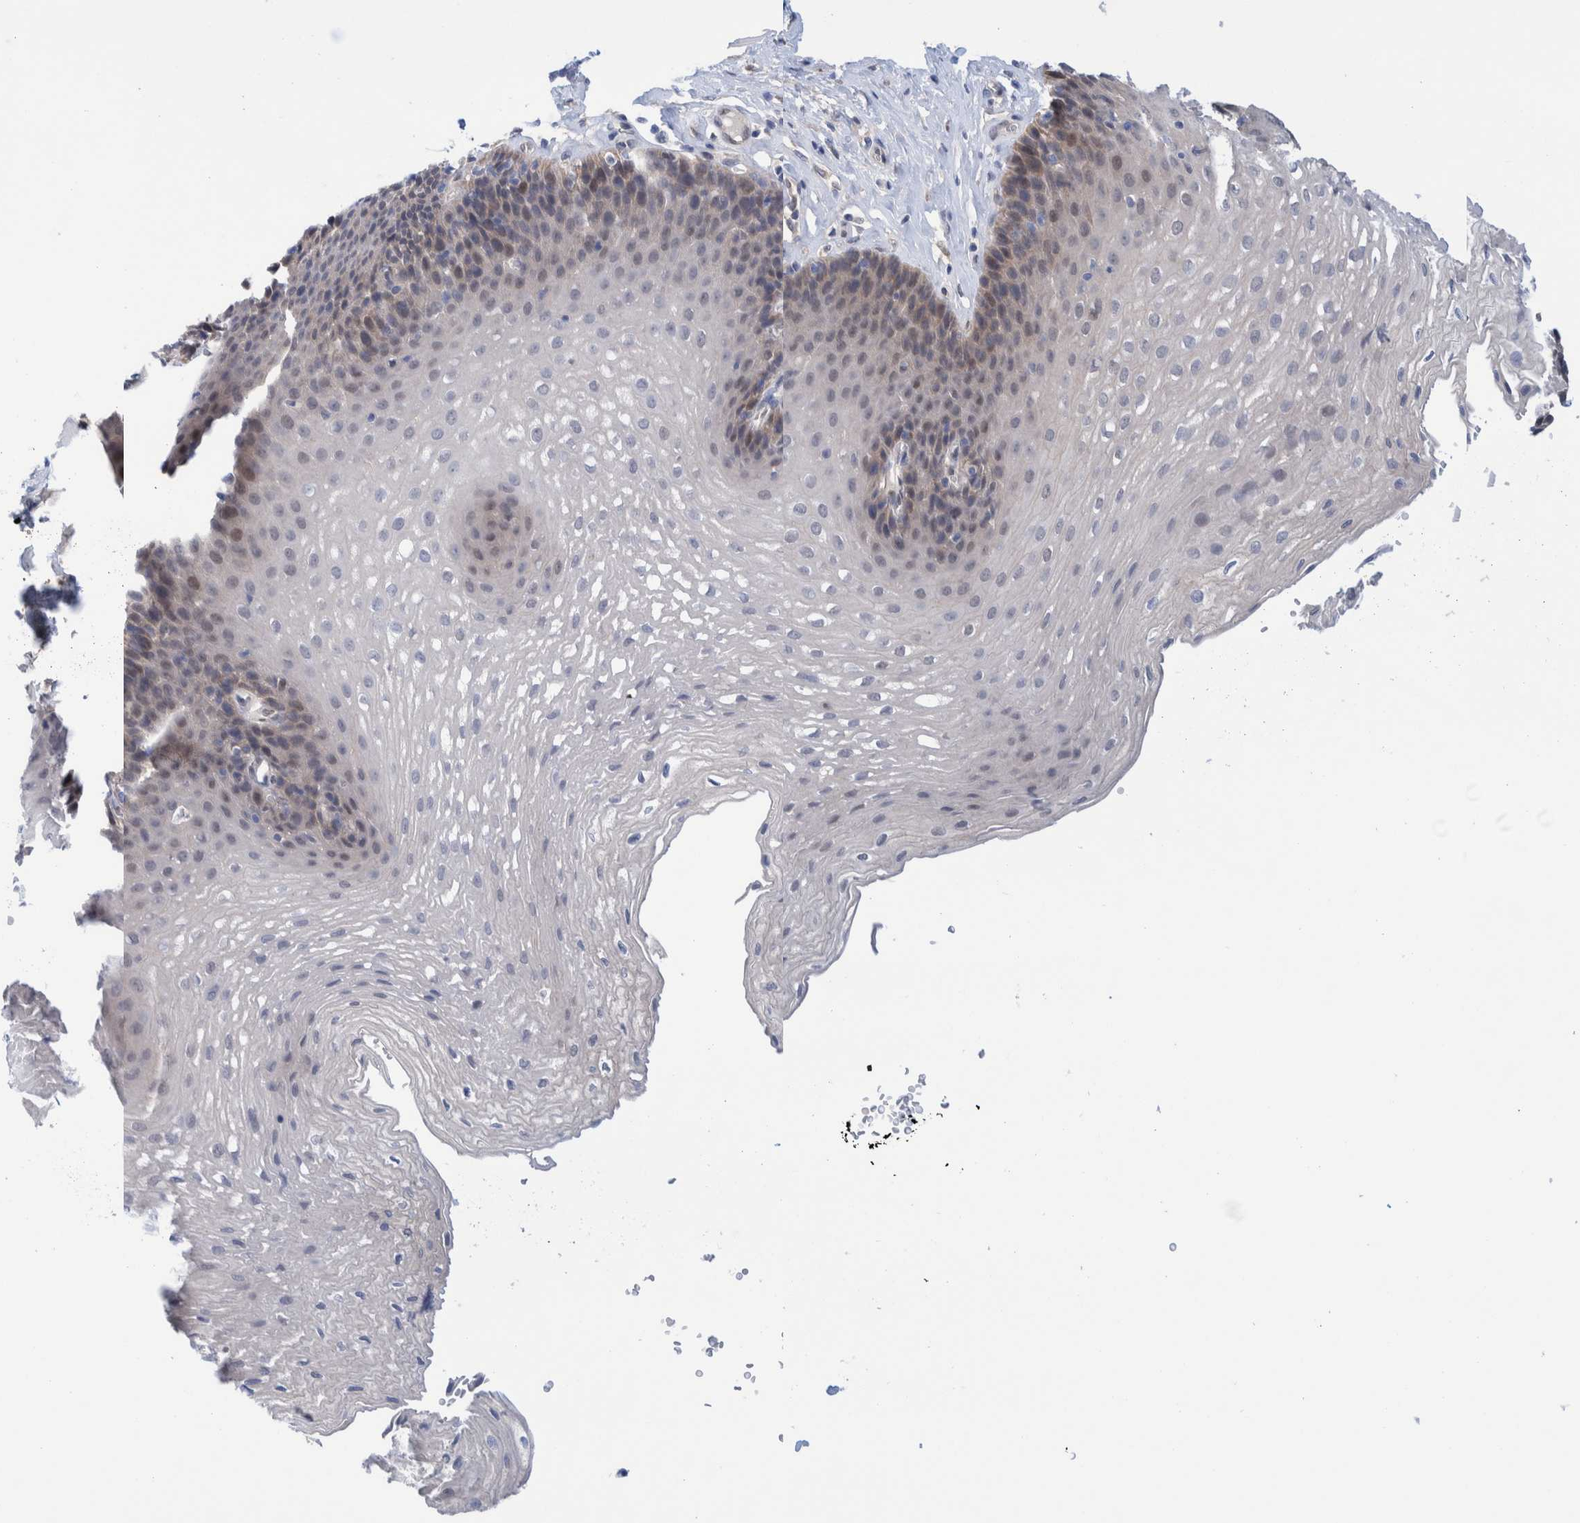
{"staining": {"intensity": "moderate", "quantity": "<25%", "location": "cytoplasmic/membranous,nuclear"}, "tissue": "esophagus", "cell_type": "Squamous epithelial cells", "image_type": "normal", "snomed": [{"axis": "morphology", "description": "Normal tissue, NOS"}, {"axis": "topography", "description": "Esophagus"}], "caption": "Immunohistochemical staining of normal human esophagus shows low levels of moderate cytoplasmic/membranous,nuclear positivity in approximately <25% of squamous epithelial cells.", "gene": "PFAS", "patient": {"sex": "female", "age": 66}}